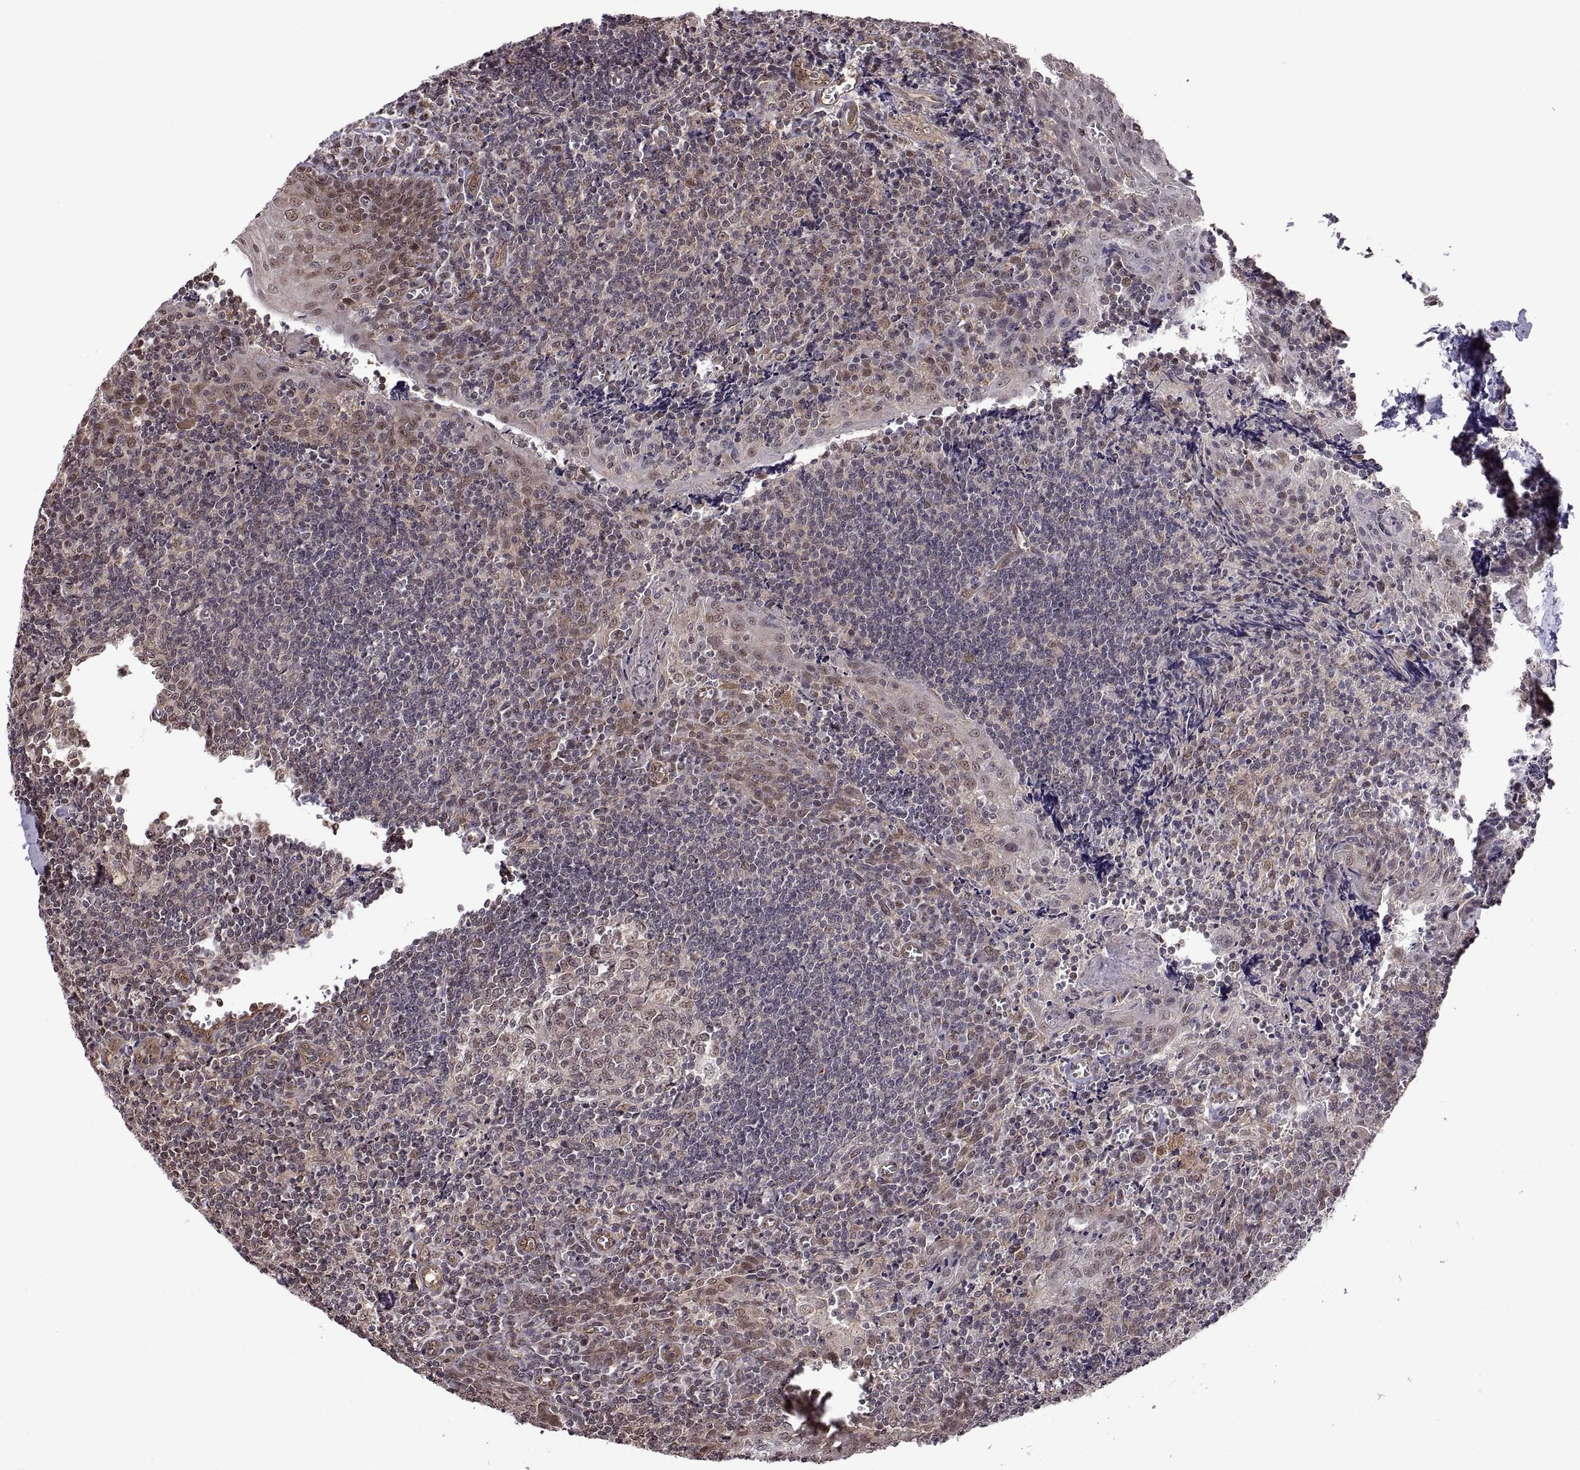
{"staining": {"intensity": "weak", "quantity": "25%-75%", "location": "nuclear"}, "tissue": "tonsil", "cell_type": "Germinal center cells", "image_type": "normal", "snomed": [{"axis": "morphology", "description": "Normal tissue, NOS"}, {"axis": "morphology", "description": "Inflammation, NOS"}, {"axis": "topography", "description": "Tonsil"}], "caption": "Immunohistochemical staining of normal human tonsil exhibits weak nuclear protein staining in about 25%-75% of germinal center cells.", "gene": "ARRB1", "patient": {"sex": "female", "age": 31}}